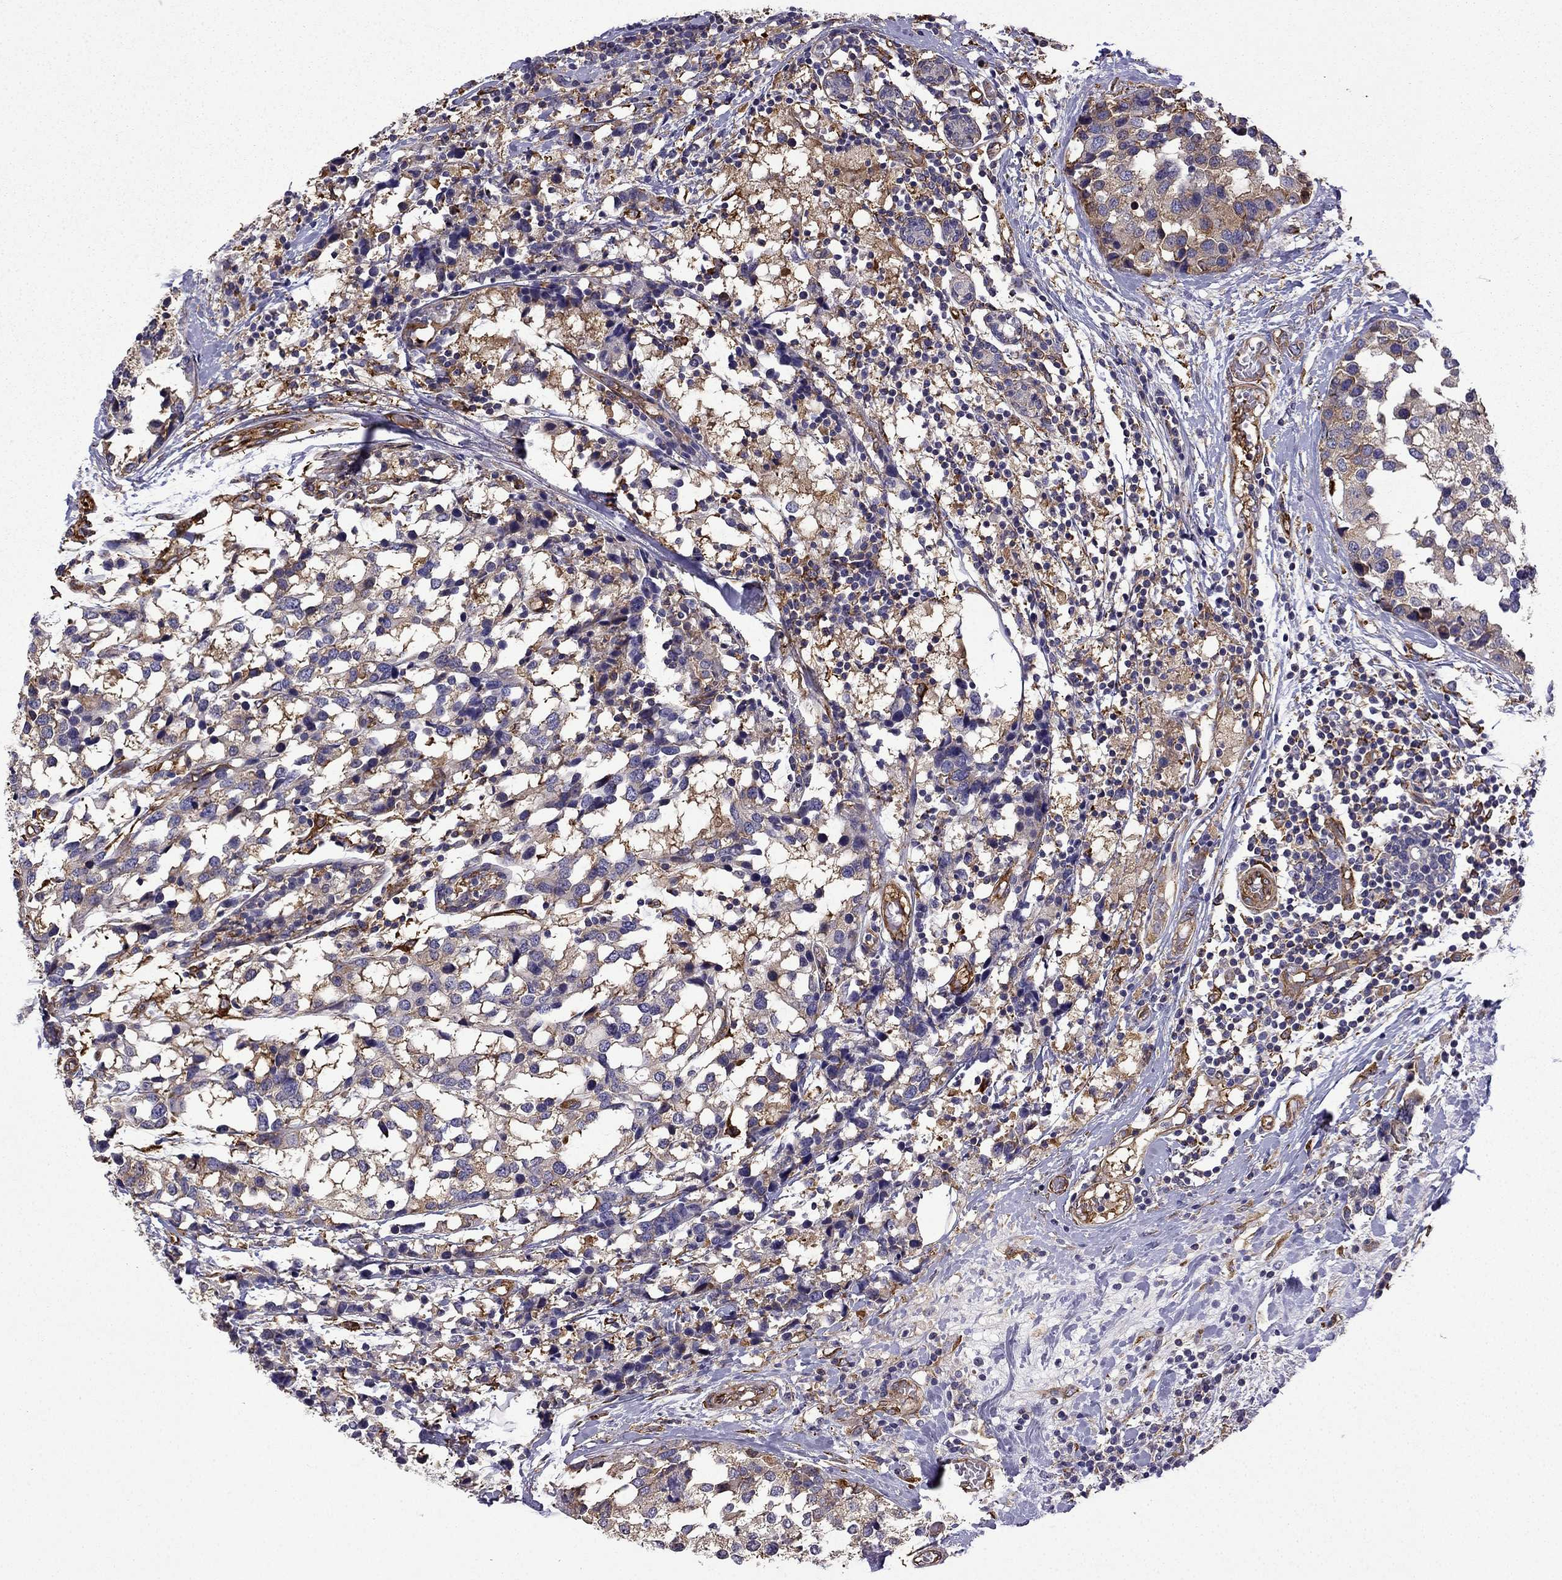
{"staining": {"intensity": "moderate", "quantity": "<25%", "location": "cytoplasmic/membranous"}, "tissue": "breast cancer", "cell_type": "Tumor cells", "image_type": "cancer", "snomed": [{"axis": "morphology", "description": "Lobular carcinoma"}, {"axis": "topography", "description": "Breast"}], "caption": "Immunohistochemistry (IHC) photomicrograph of neoplastic tissue: human breast cancer stained using IHC exhibits low levels of moderate protein expression localized specifically in the cytoplasmic/membranous of tumor cells, appearing as a cytoplasmic/membranous brown color.", "gene": "MAP4", "patient": {"sex": "female", "age": 59}}